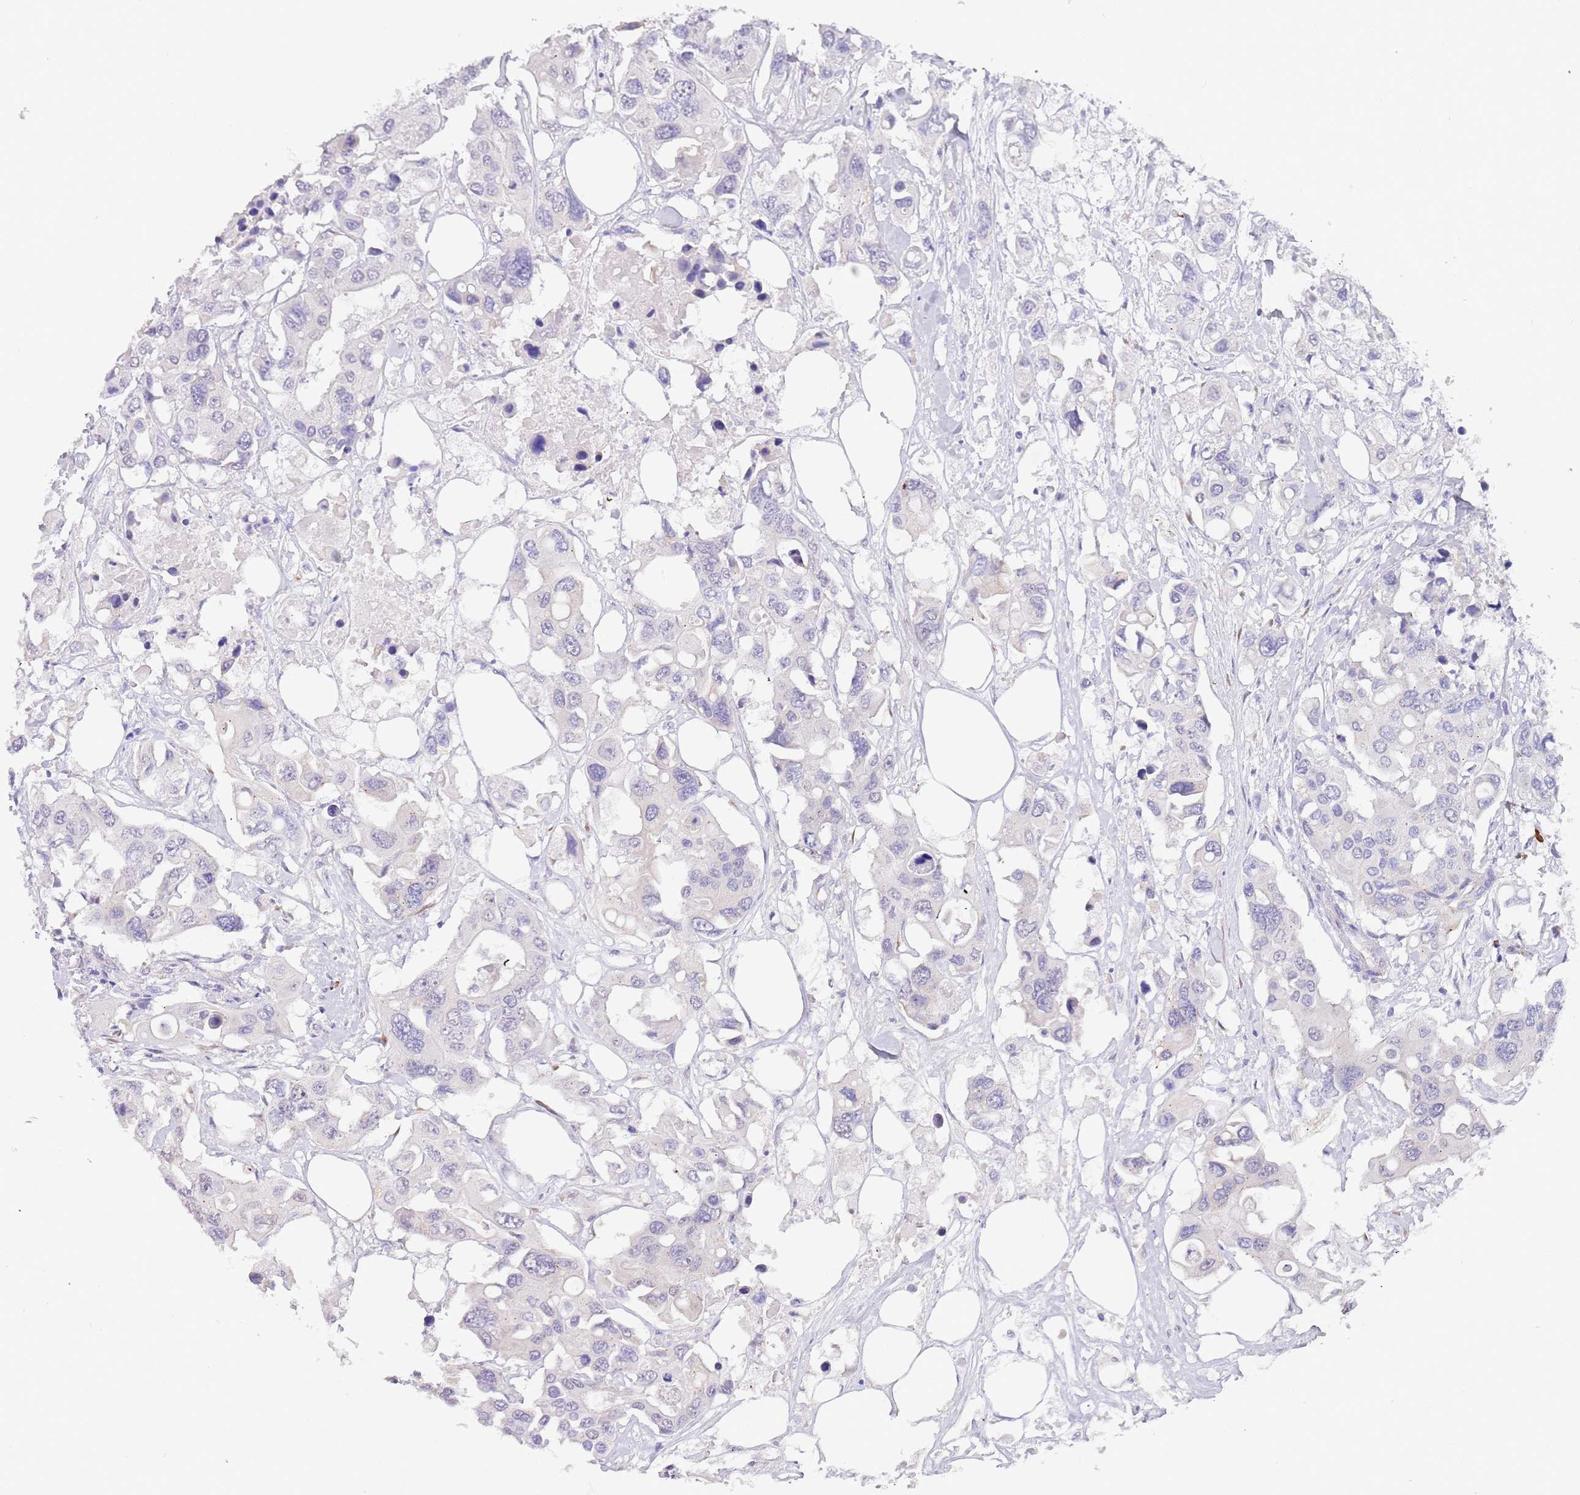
{"staining": {"intensity": "negative", "quantity": "none", "location": "none"}, "tissue": "colorectal cancer", "cell_type": "Tumor cells", "image_type": "cancer", "snomed": [{"axis": "morphology", "description": "Adenocarcinoma, NOS"}, {"axis": "topography", "description": "Colon"}], "caption": "Histopathology image shows no significant protein staining in tumor cells of colorectal cancer (adenocarcinoma).", "gene": "TNRC6C", "patient": {"sex": "male", "age": 77}}